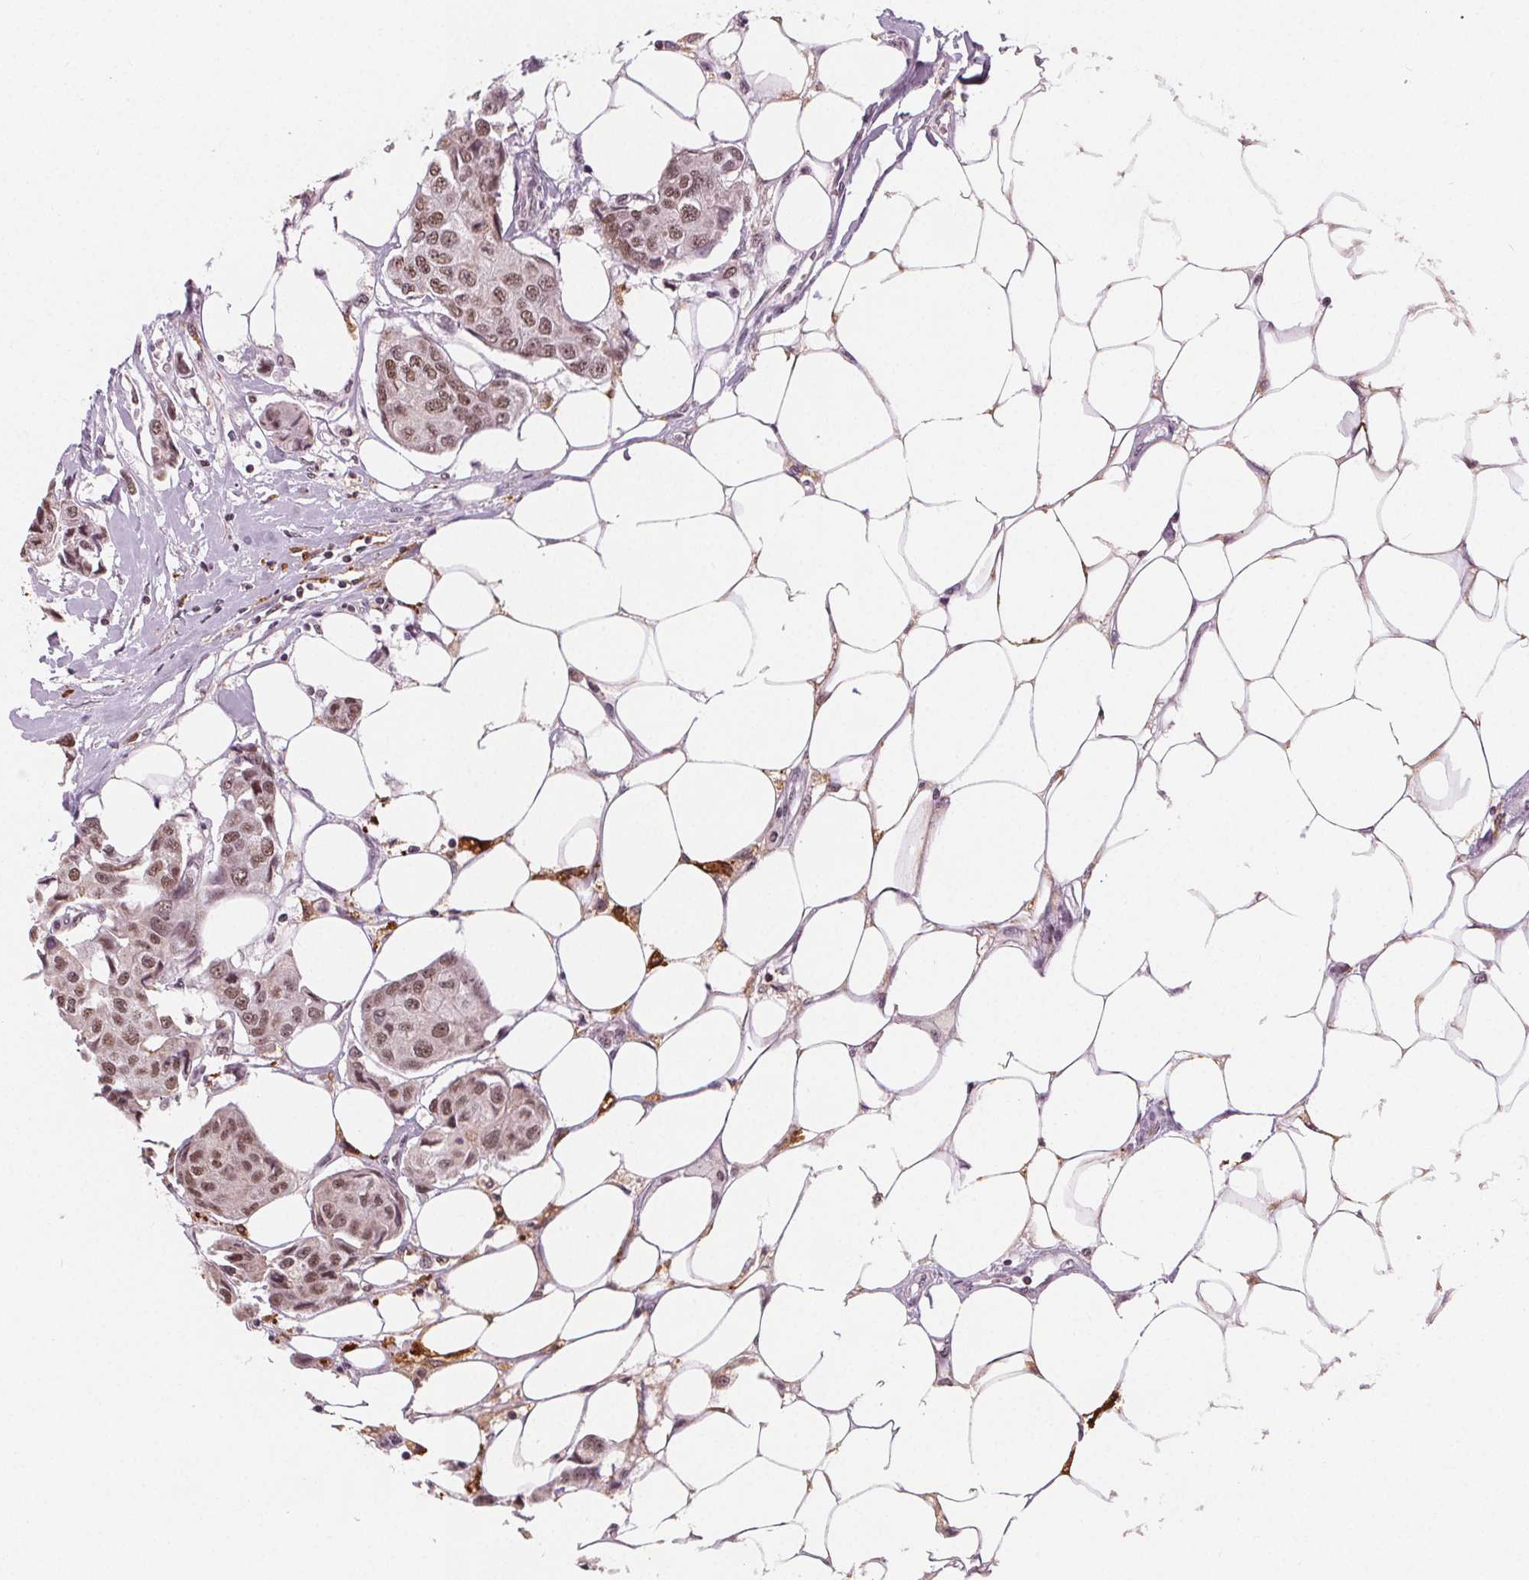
{"staining": {"intensity": "moderate", "quantity": ">75%", "location": "nuclear"}, "tissue": "breast cancer", "cell_type": "Tumor cells", "image_type": "cancer", "snomed": [{"axis": "morphology", "description": "Duct carcinoma"}, {"axis": "topography", "description": "Breast"}, {"axis": "topography", "description": "Lymph node"}], "caption": "Immunohistochemistry (IHC) (DAB) staining of human breast invasive ductal carcinoma displays moderate nuclear protein positivity in approximately >75% of tumor cells. The staining was performed using DAB (3,3'-diaminobenzidine), with brown indicating positive protein expression. Nuclei are stained blue with hematoxylin.", "gene": "DPM2", "patient": {"sex": "female", "age": 80}}